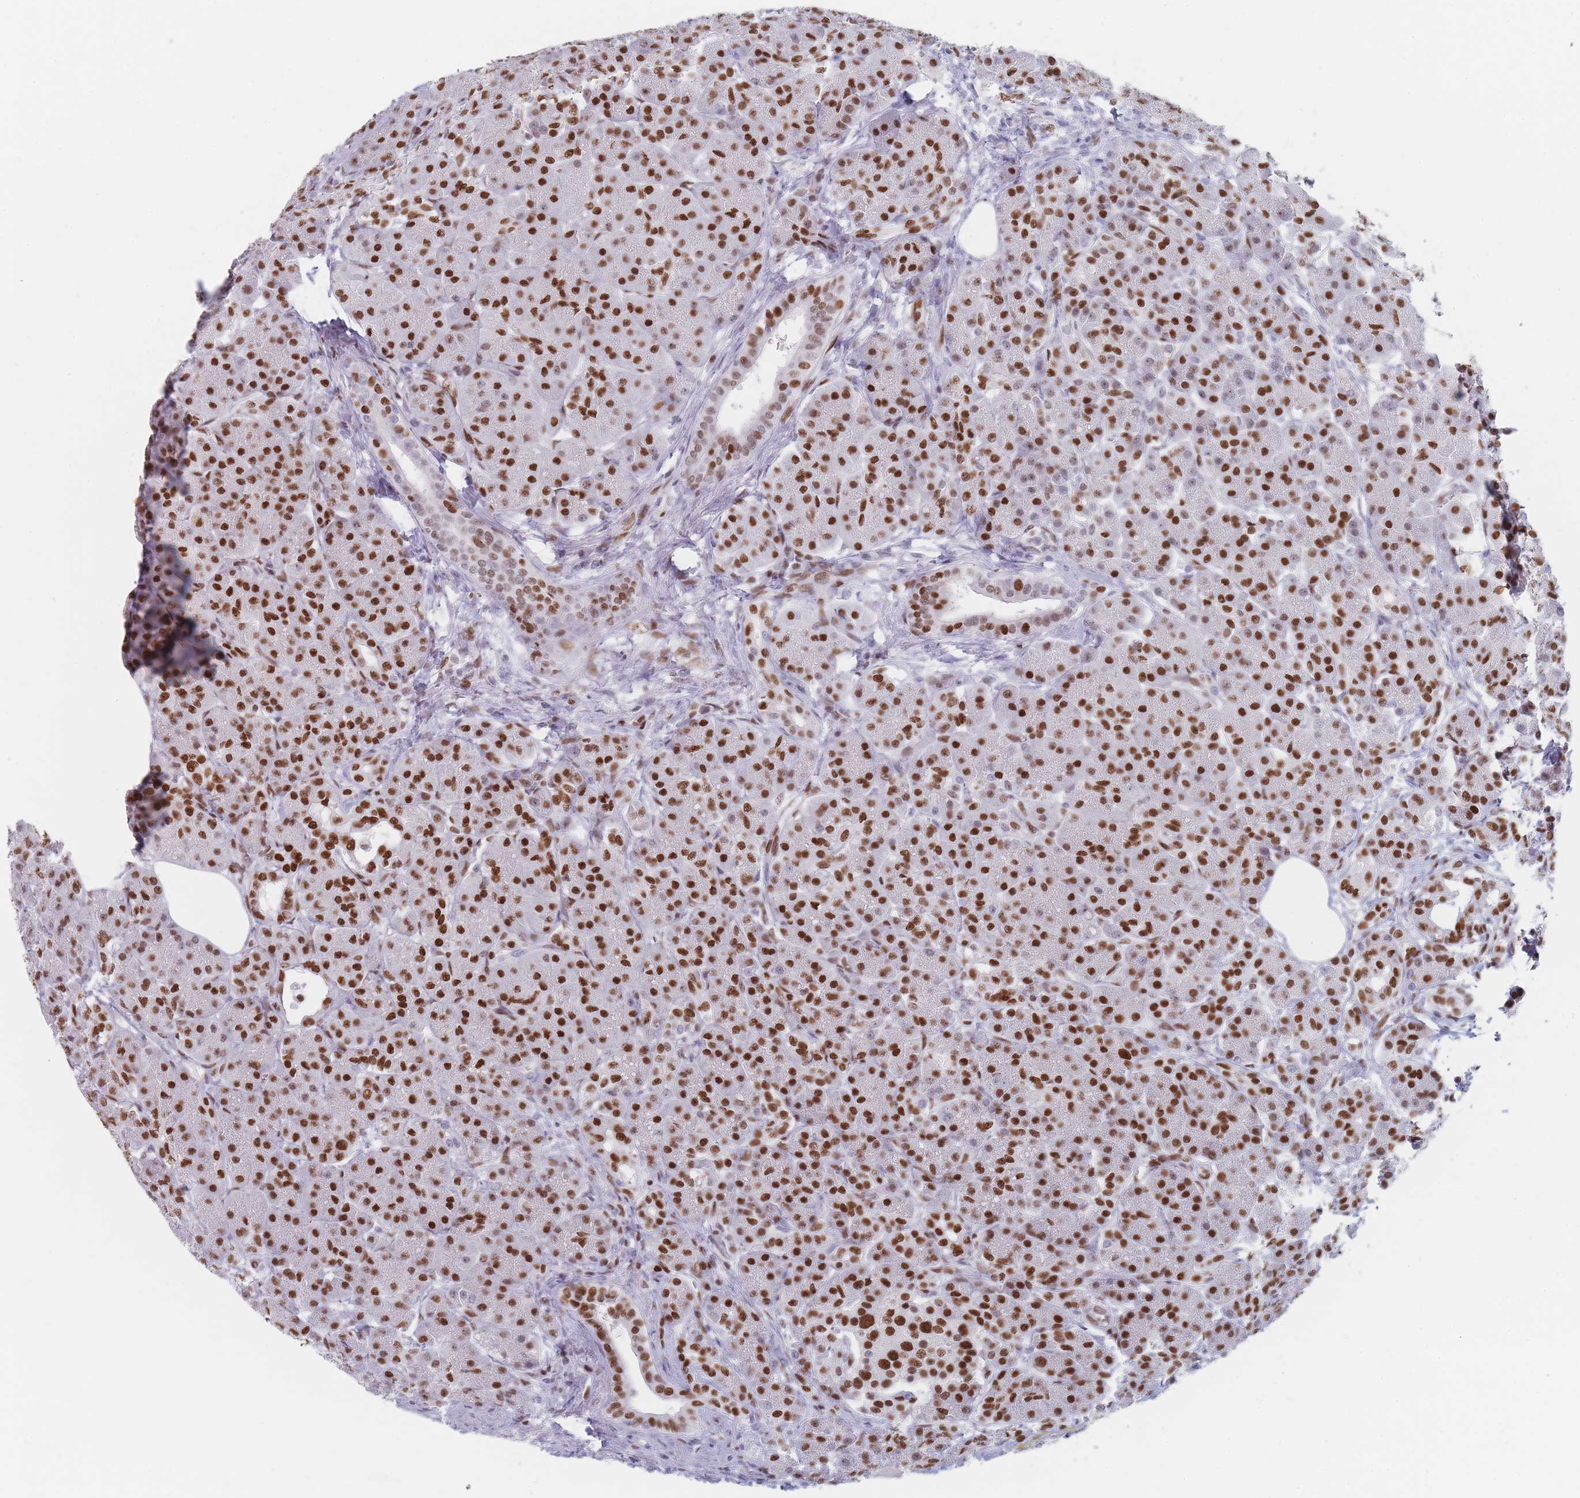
{"staining": {"intensity": "strong", "quantity": ">75%", "location": "nuclear"}, "tissue": "pancreas", "cell_type": "Exocrine glandular cells", "image_type": "normal", "snomed": [{"axis": "morphology", "description": "Normal tissue, NOS"}, {"axis": "topography", "description": "Pancreas"}], "caption": "Immunohistochemistry (IHC) of unremarkable pancreas exhibits high levels of strong nuclear expression in approximately >75% of exocrine glandular cells.", "gene": "SAFB2", "patient": {"sex": "male", "age": 63}}